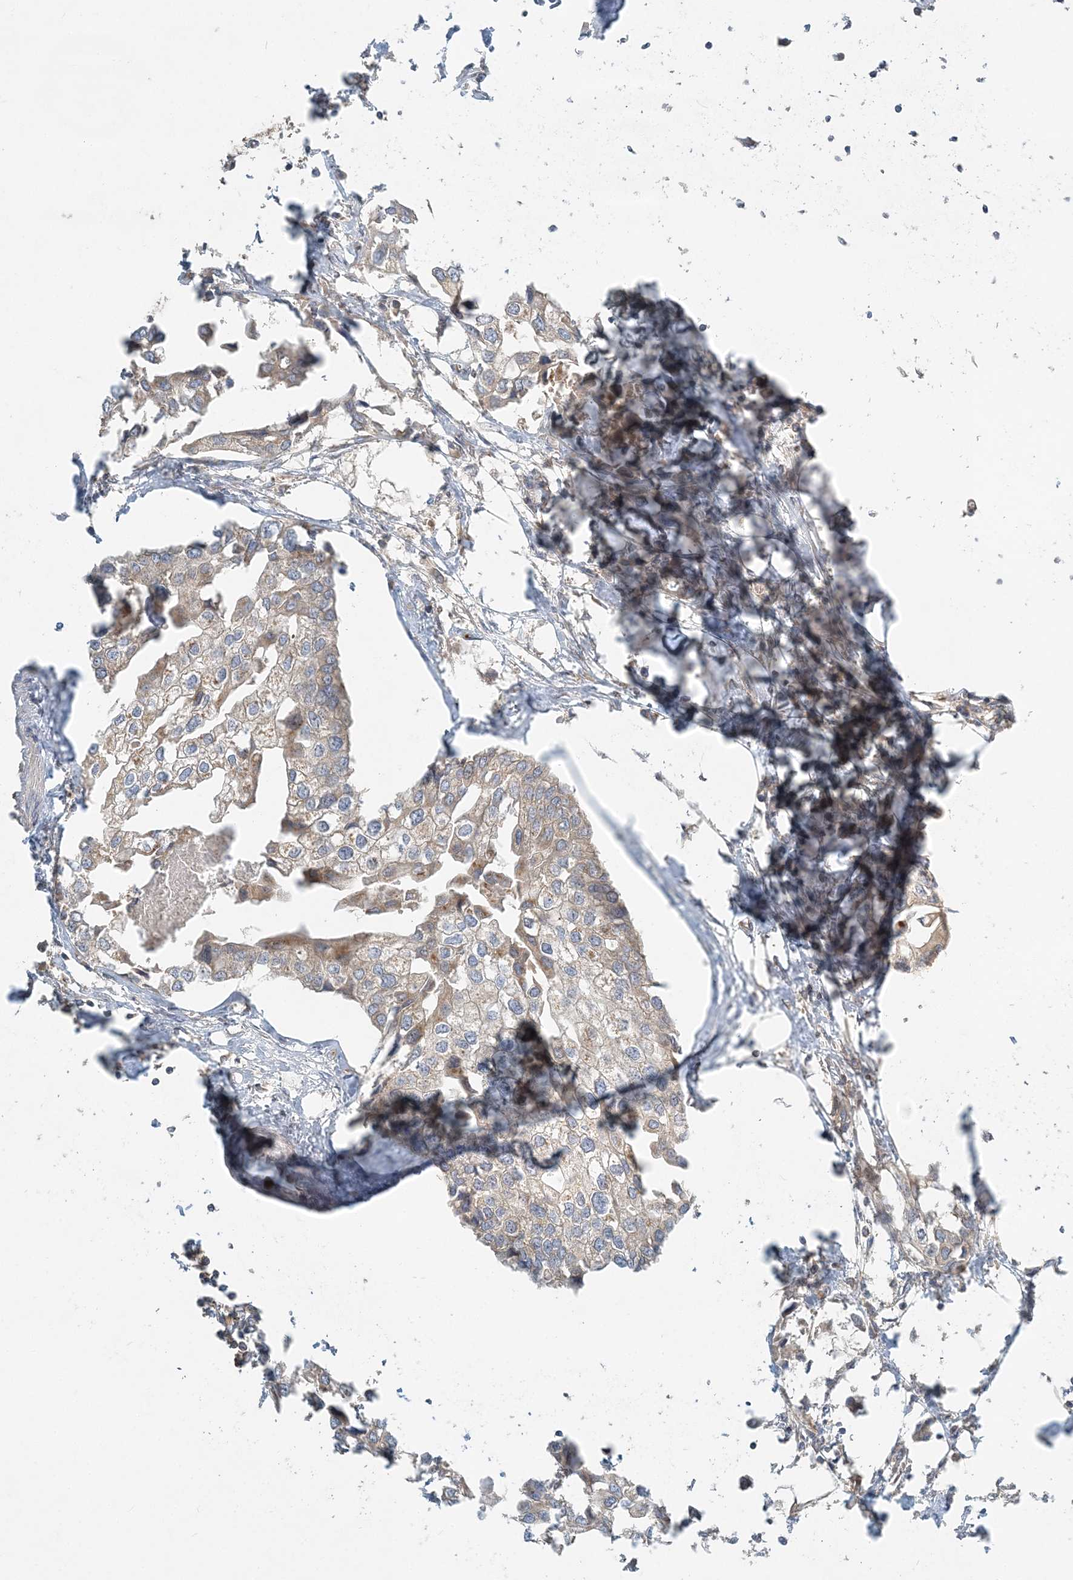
{"staining": {"intensity": "negative", "quantity": "none", "location": "none"}, "tissue": "urothelial cancer", "cell_type": "Tumor cells", "image_type": "cancer", "snomed": [{"axis": "morphology", "description": "Urothelial carcinoma, High grade"}, {"axis": "topography", "description": "Urinary bladder"}], "caption": "An image of high-grade urothelial carcinoma stained for a protein reveals no brown staining in tumor cells.", "gene": "AP1AR", "patient": {"sex": "male", "age": 64}}